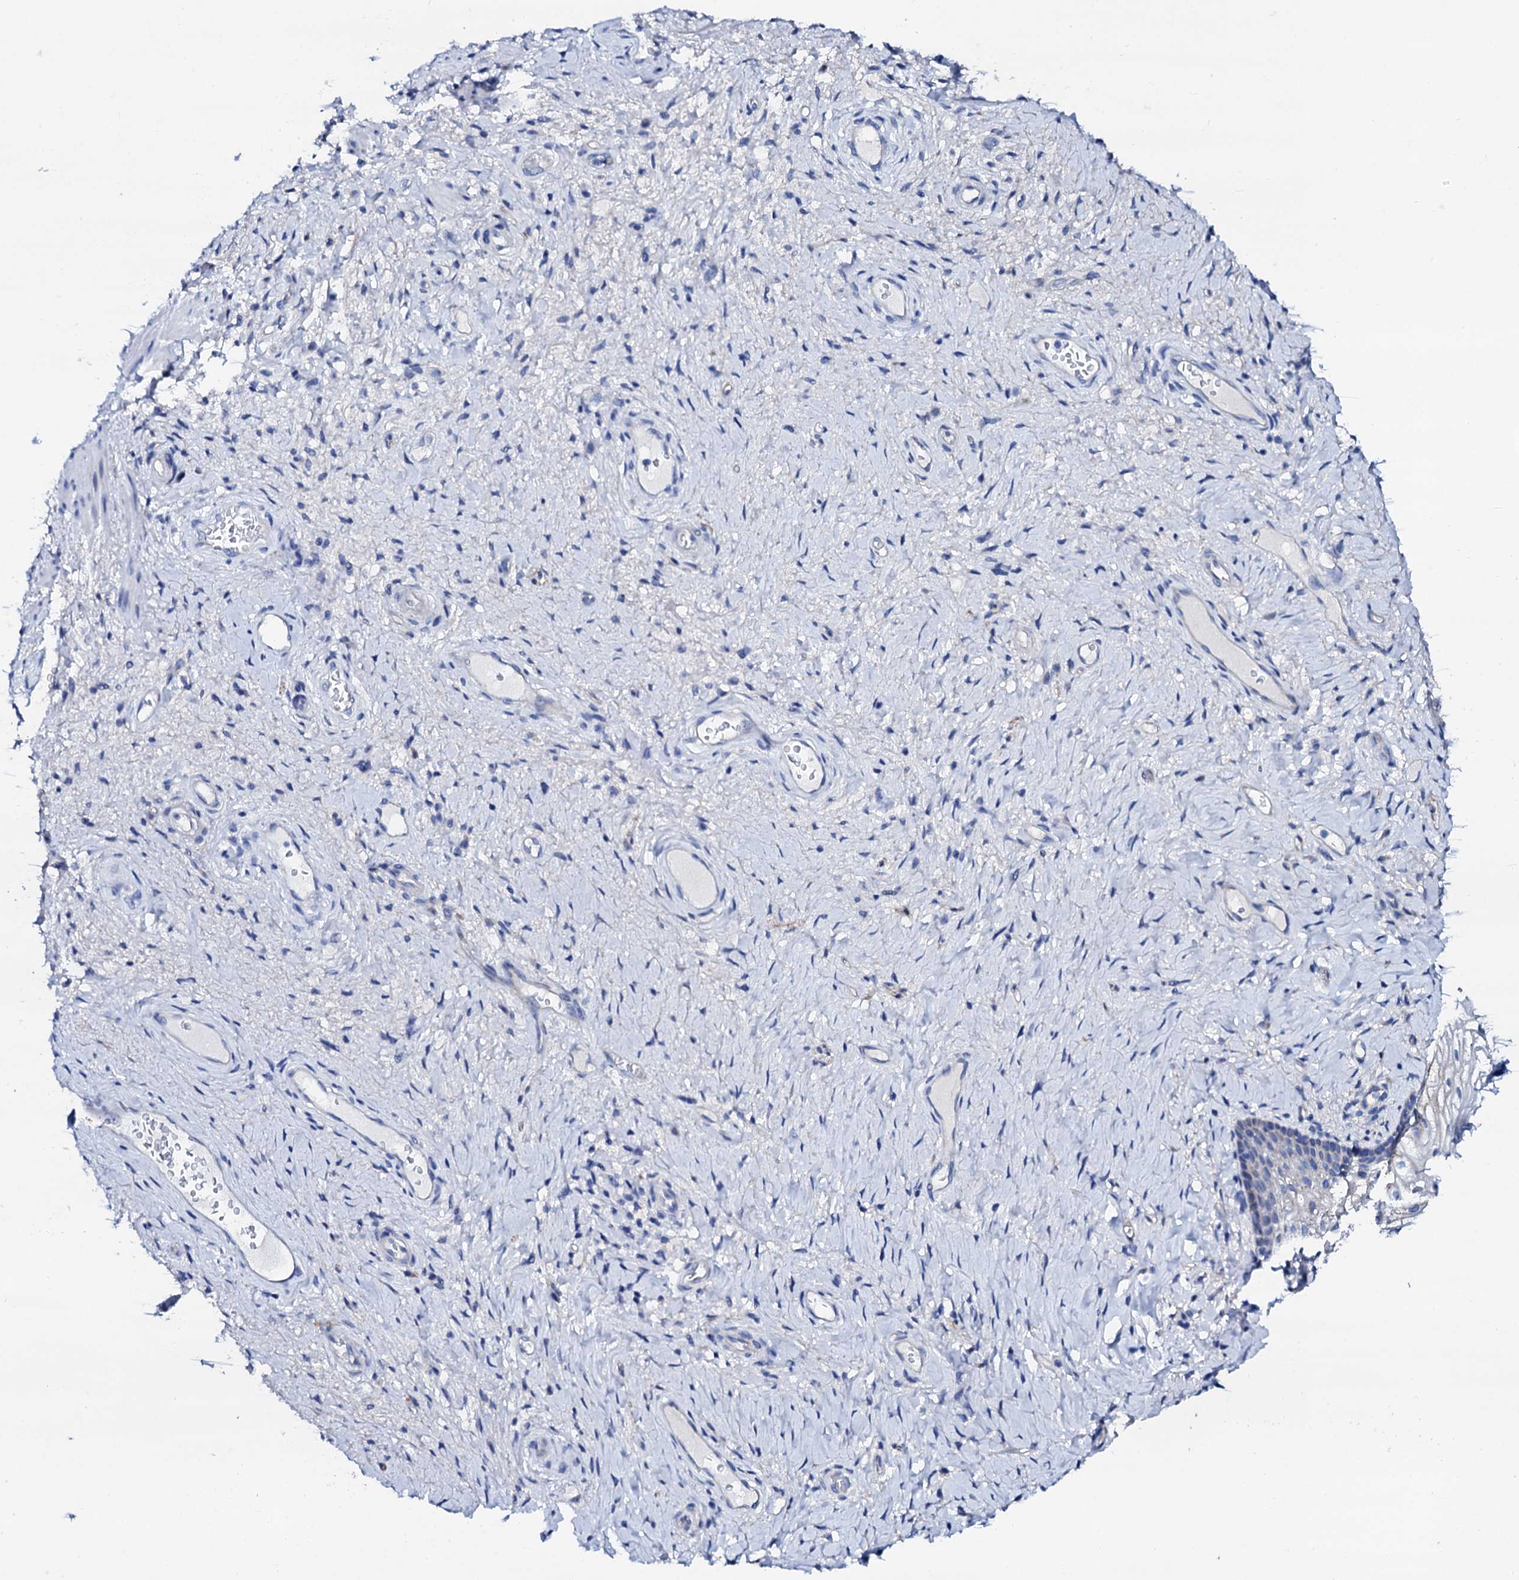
{"staining": {"intensity": "moderate", "quantity": "<25%", "location": "cytoplasmic/membranous"}, "tissue": "vagina", "cell_type": "Squamous epithelial cells", "image_type": "normal", "snomed": [{"axis": "morphology", "description": "Normal tissue, NOS"}, {"axis": "topography", "description": "Vagina"}], "caption": "The photomicrograph demonstrates staining of benign vagina, revealing moderate cytoplasmic/membranous protein positivity (brown color) within squamous epithelial cells. The protein of interest is stained brown, and the nuclei are stained in blue (DAB (3,3'-diaminobenzidine) IHC with brightfield microscopy, high magnification).", "gene": "TRDN", "patient": {"sex": "female", "age": 60}}